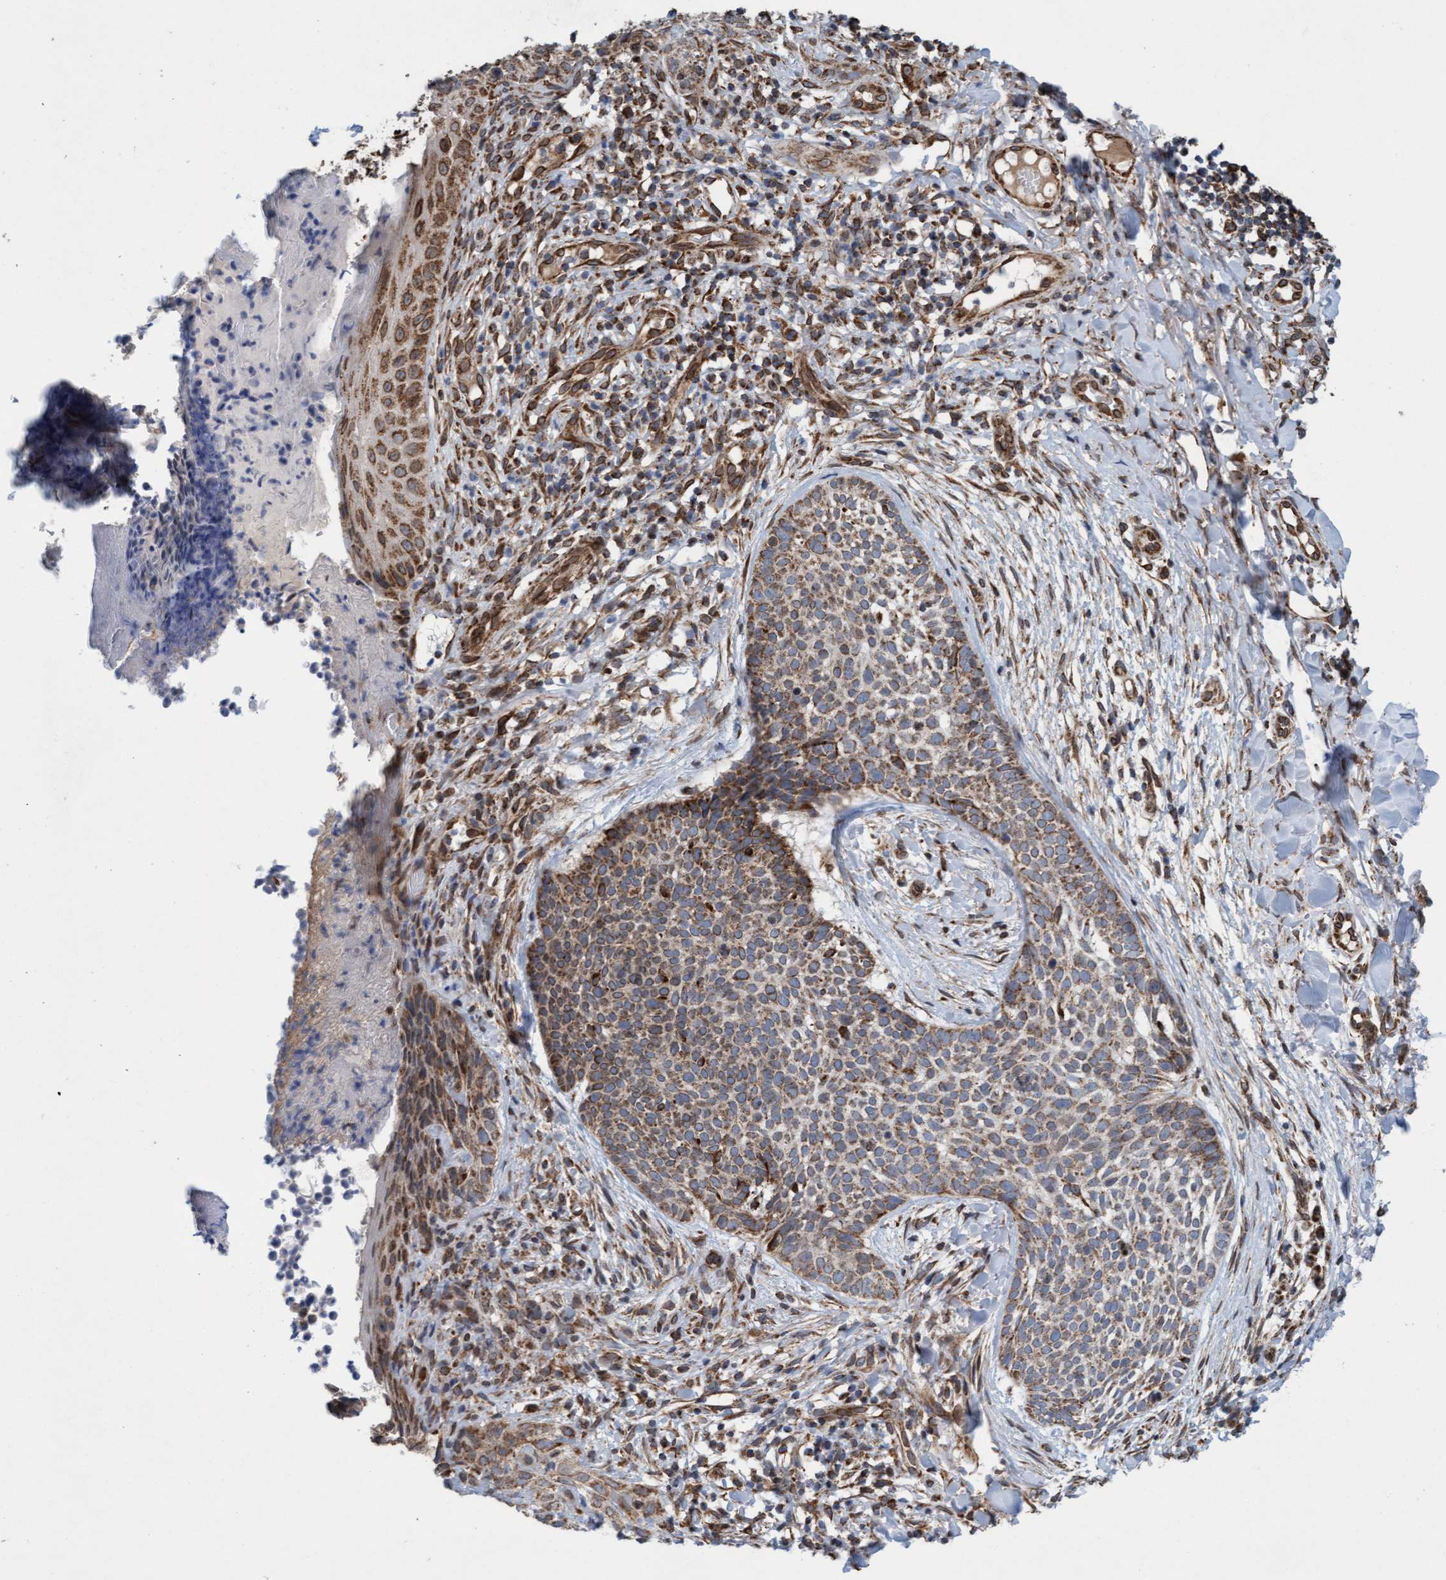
{"staining": {"intensity": "moderate", "quantity": ">75%", "location": "cytoplasmic/membranous"}, "tissue": "skin cancer", "cell_type": "Tumor cells", "image_type": "cancer", "snomed": [{"axis": "morphology", "description": "Normal tissue, NOS"}, {"axis": "morphology", "description": "Basal cell carcinoma"}, {"axis": "topography", "description": "Skin"}], "caption": "Basal cell carcinoma (skin) tissue reveals moderate cytoplasmic/membranous staining in approximately >75% of tumor cells, visualized by immunohistochemistry.", "gene": "MRPS23", "patient": {"sex": "male", "age": 67}}